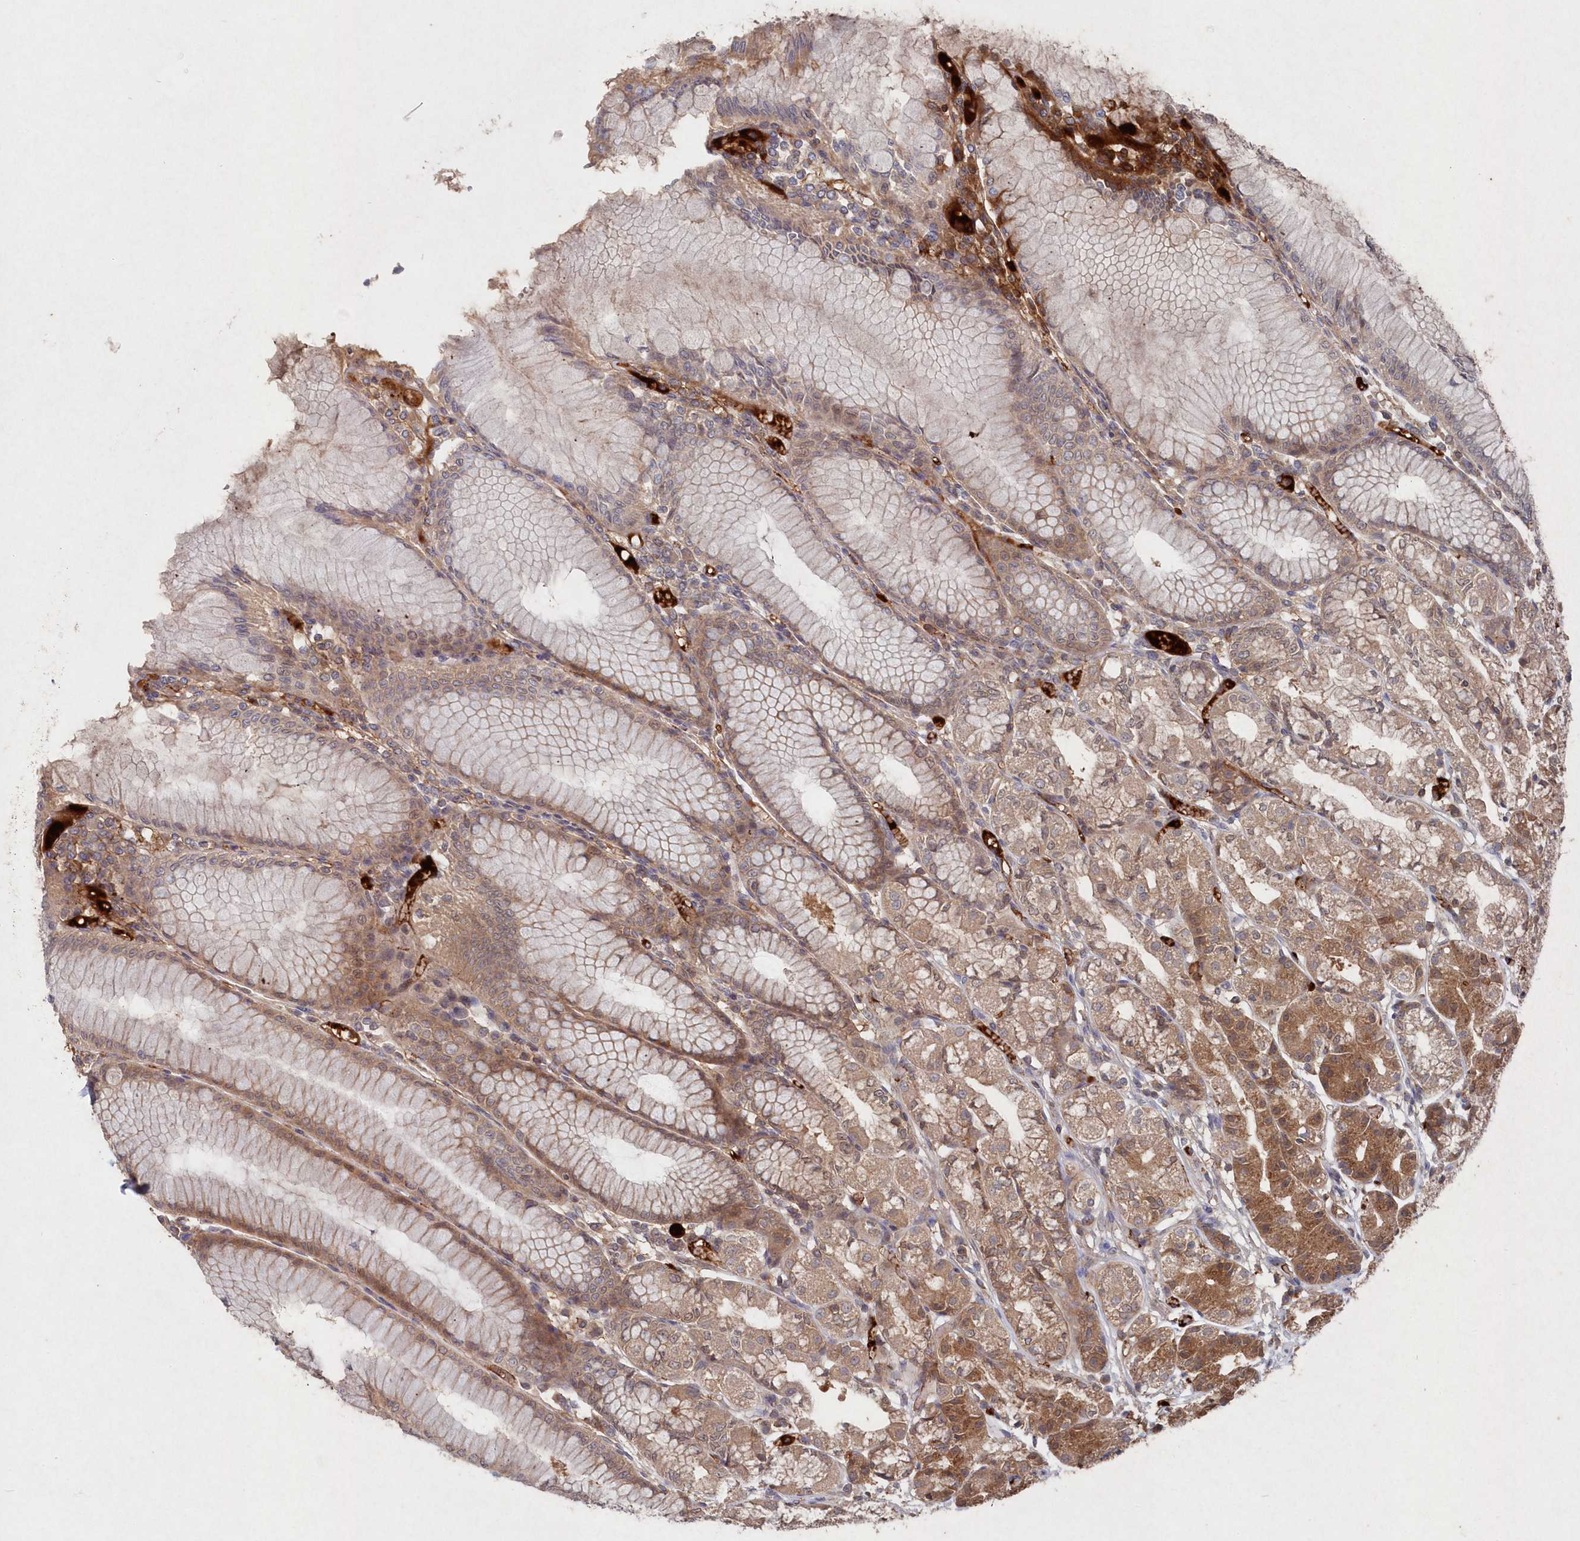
{"staining": {"intensity": "moderate", "quantity": ">75%", "location": "cytoplasmic/membranous"}, "tissue": "stomach", "cell_type": "Glandular cells", "image_type": "normal", "snomed": [{"axis": "morphology", "description": "Normal tissue, NOS"}, {"axis": "topography", "description": "Stomach"}], "caption": "Stomach stained for a protein exhibits moderate cytoplasmic/membranous positivity in glandular cells.", "gene": "ABHD14B", "patient": {"sex": "female", "age": 57}}